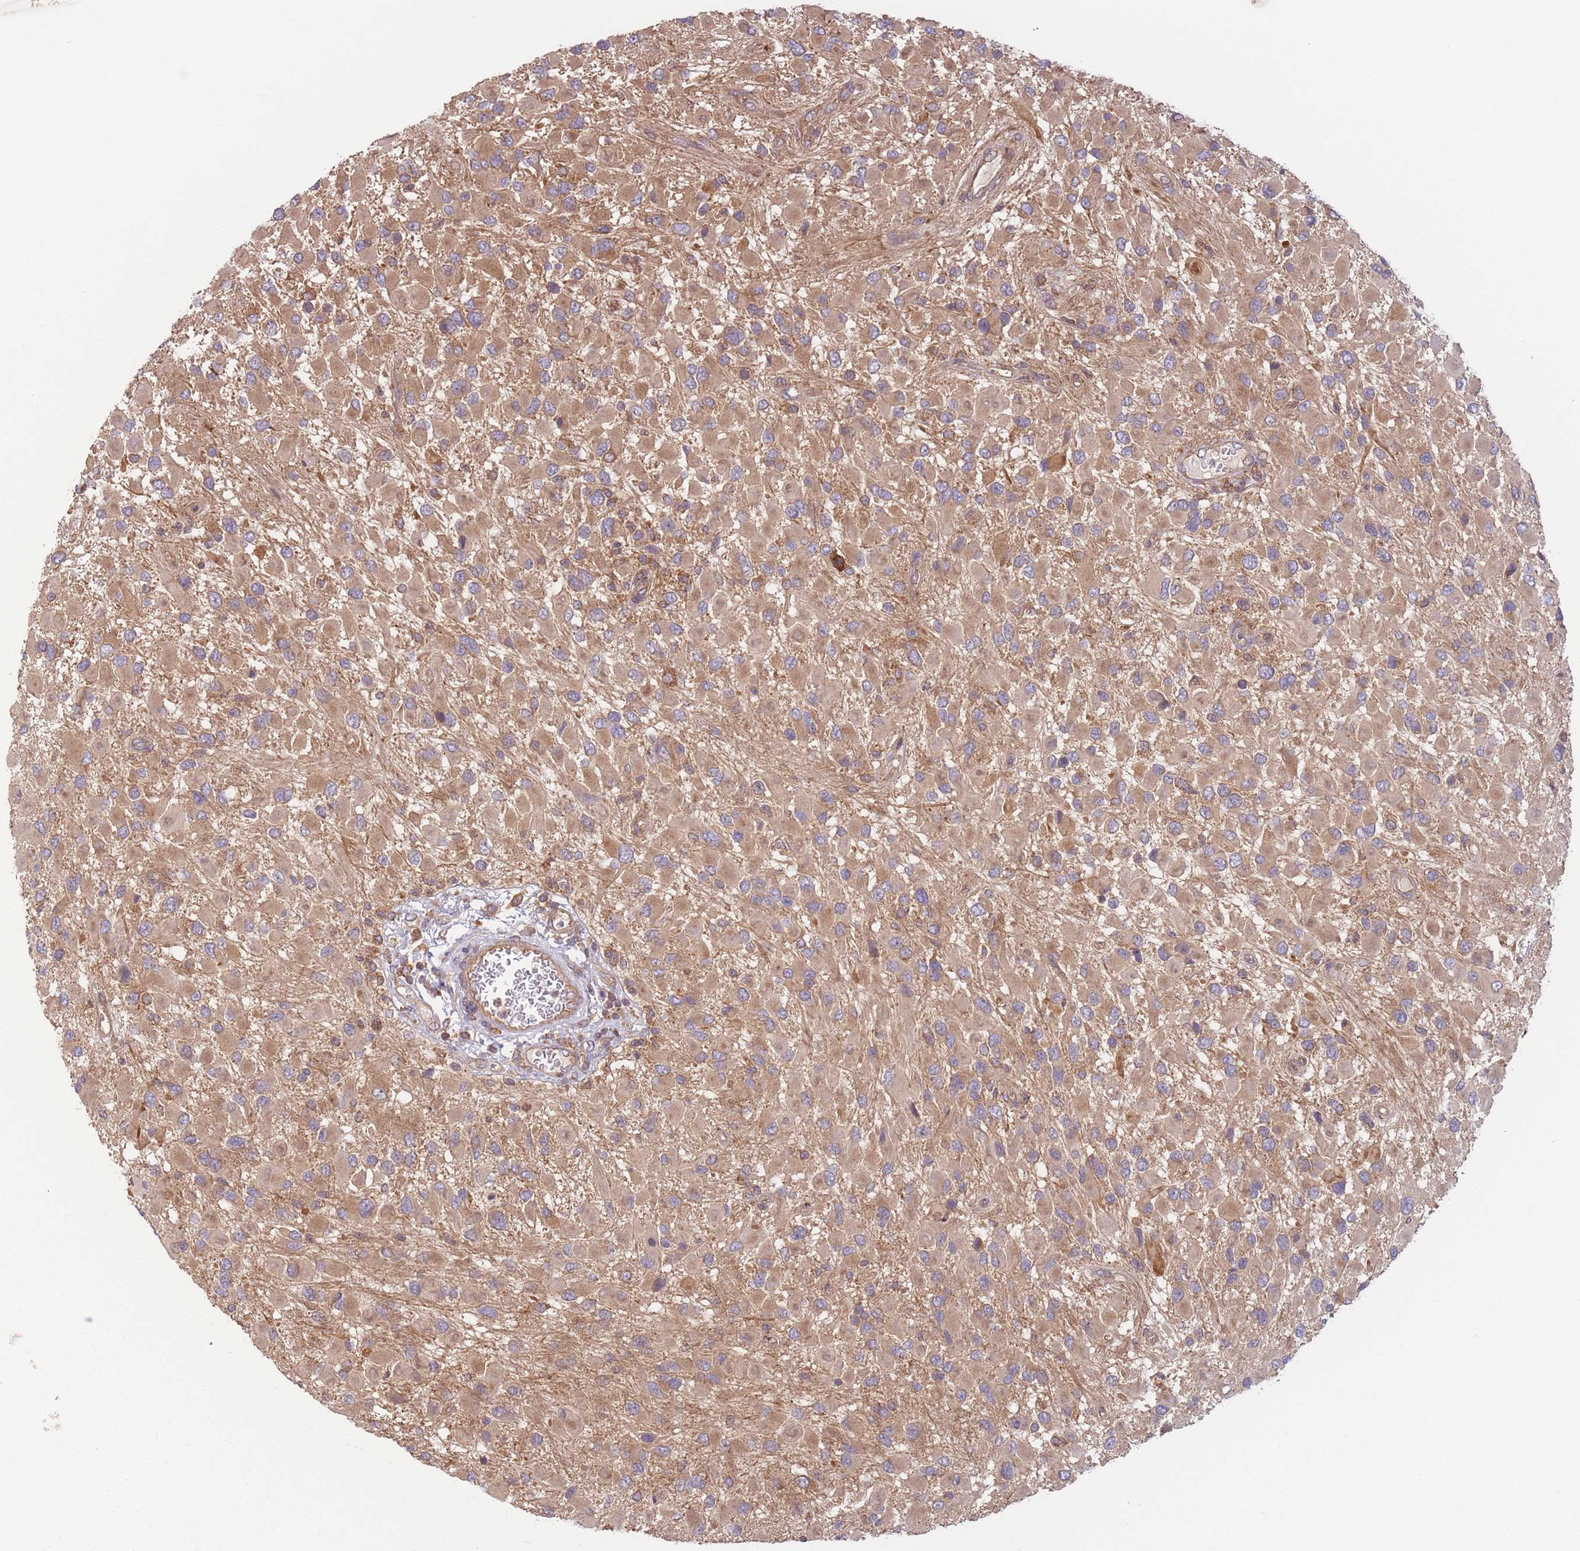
{"staining": {"intensity": "moderate", "quantity": ">75%", "location": "cytoplasmic/membranous"}, "tissue": "glioma", "cell_type": "Tumor cells", "image_type": "cancer", "snomed": [{"axis": "morphology", "description": "Glioma, malignant, High grade"}, {"axis": "topography", "description": "Brain"}], "caption": "Brown immunohistochemical staining in glioma exhibits moderate cytoplasmic/membranous positivity in about >75% of tumor cells. Using DAB (brown) and hematoxylin (blue) stains, captured at high magnification using brightfield microscopy.", "gene": "WASHC2A", "patient": {"sex": "male", "age": 53}}